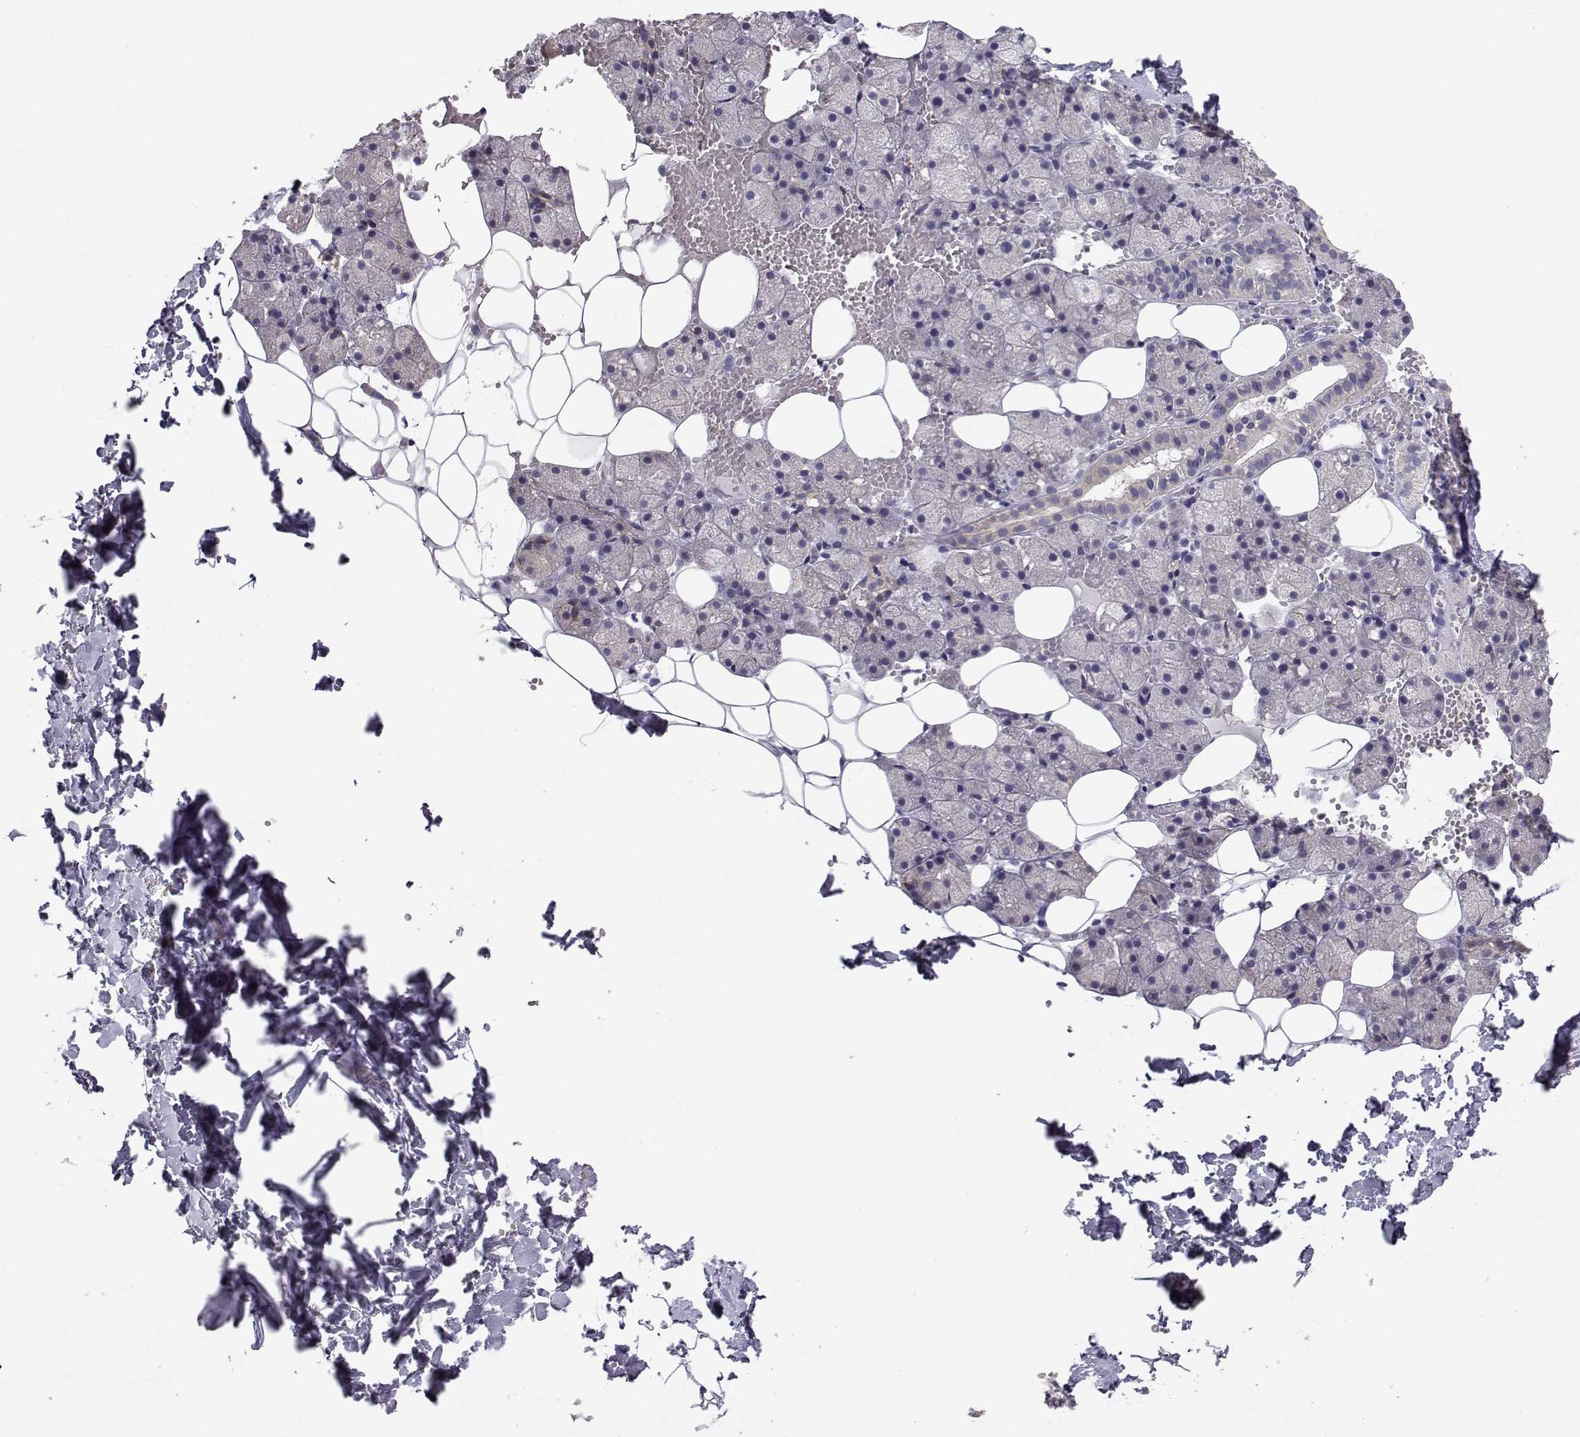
{"staining": {"intensity": "negative", "quantity": "none", "location": "none"}, "tissue": "salivary gland", "cell_type": "Glandular cells", "image_type": "normal", "snomed": [{"axis": "morphology", "description": "Normal tissue, NOS"}, {"axis": "topography", "description": "Salivary gland"}], "caption": "Protein analysis of unremarkable salivary gland demonstrates no significant positivity in glandular cells.", "gene": "KCNMB4", "patient": {"sex": "male", "age": 38}}